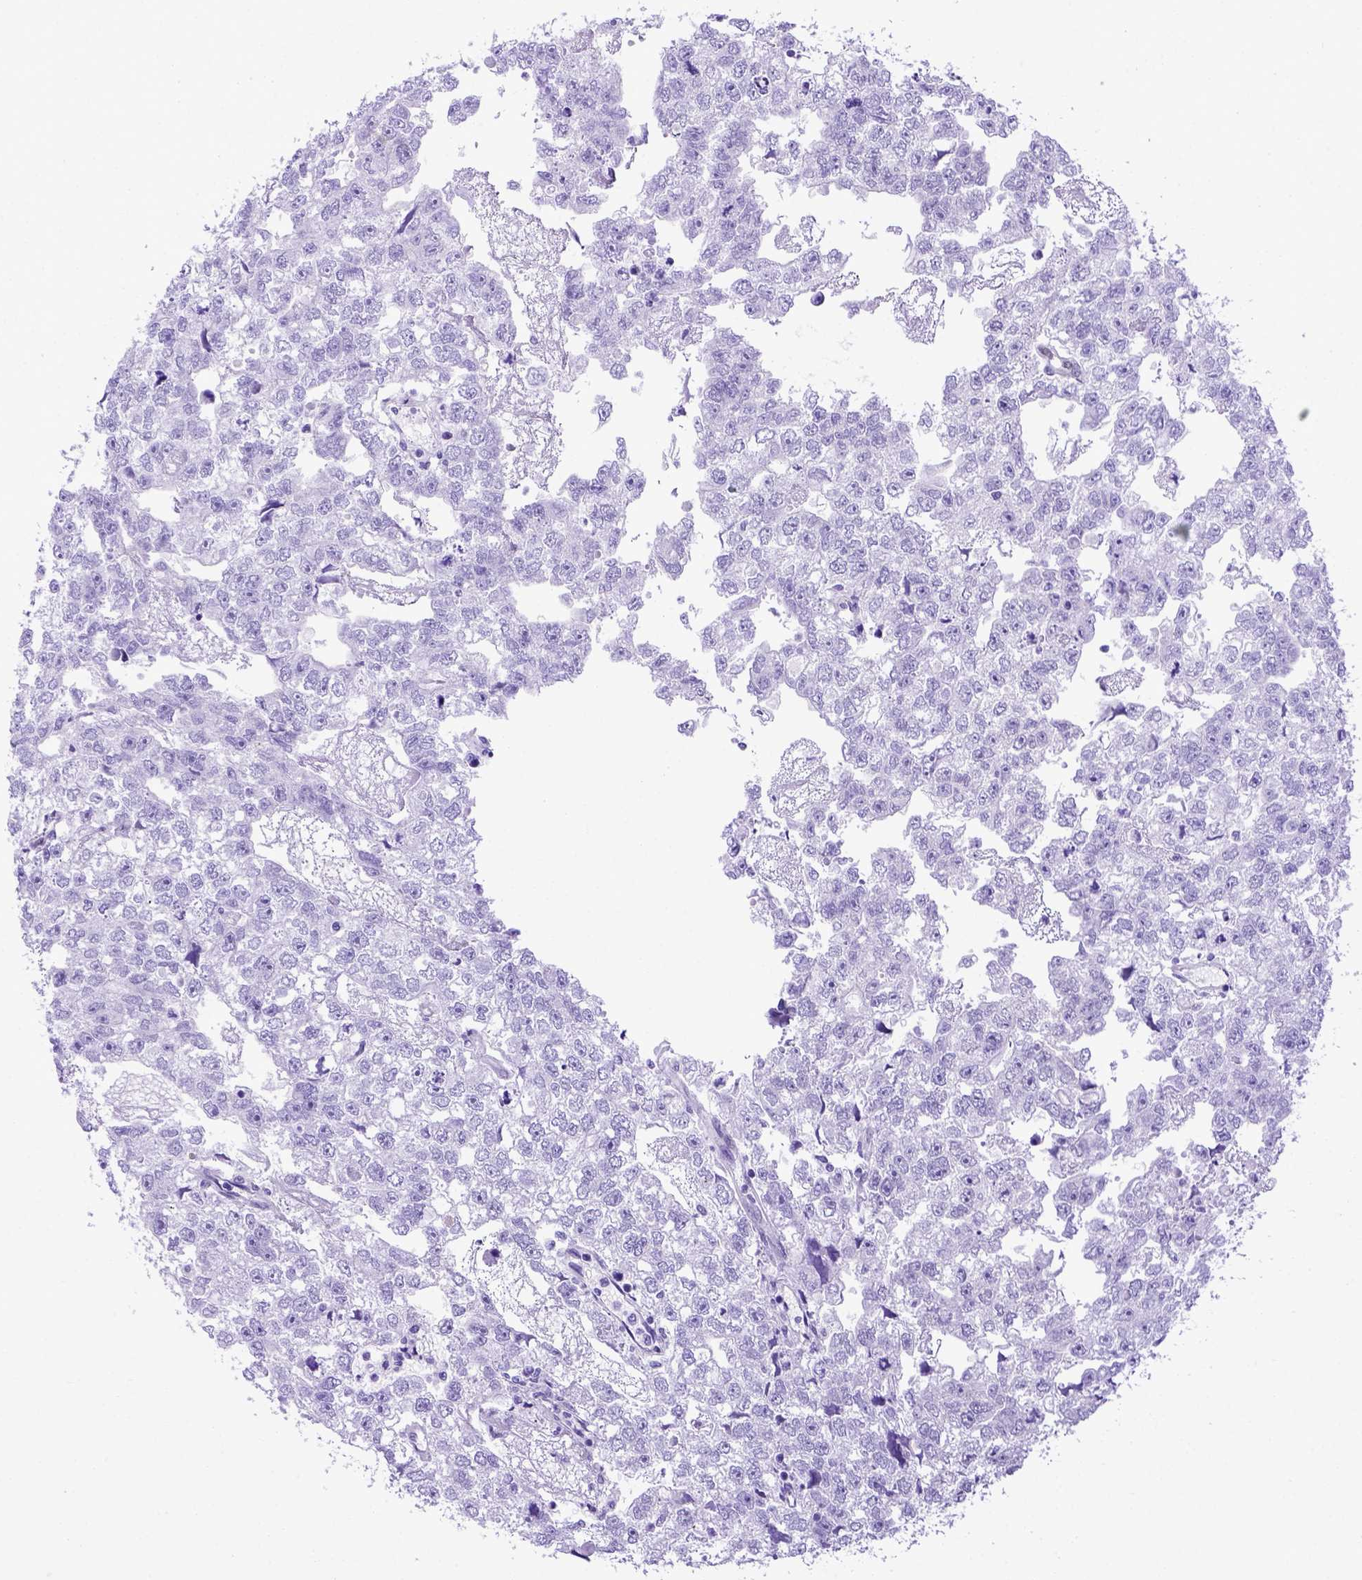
{"staining": {"intensity": "negative", "quantity": "none", "location": "none"}, "tissue": "testis cancer", "cell_type": "Tumor cells", "image_type": "cancer", "snomed": [{"axis": "morphology", "description": "Carcinoma, Embryonal, NOS"}, {"axis": "morphology", "description": "Teratoma, malignant, NOS"}, {"axis": "topography", "description": "Testis"}], "caption": "Immunohistochemistry (IHC) histopathology image of neoplastic tissue: testis cancer stained with DAB shows no significant protein staining in tumor cells.", "gene": "MEOX2", "patient": {"sex": "male", "age": 44}}